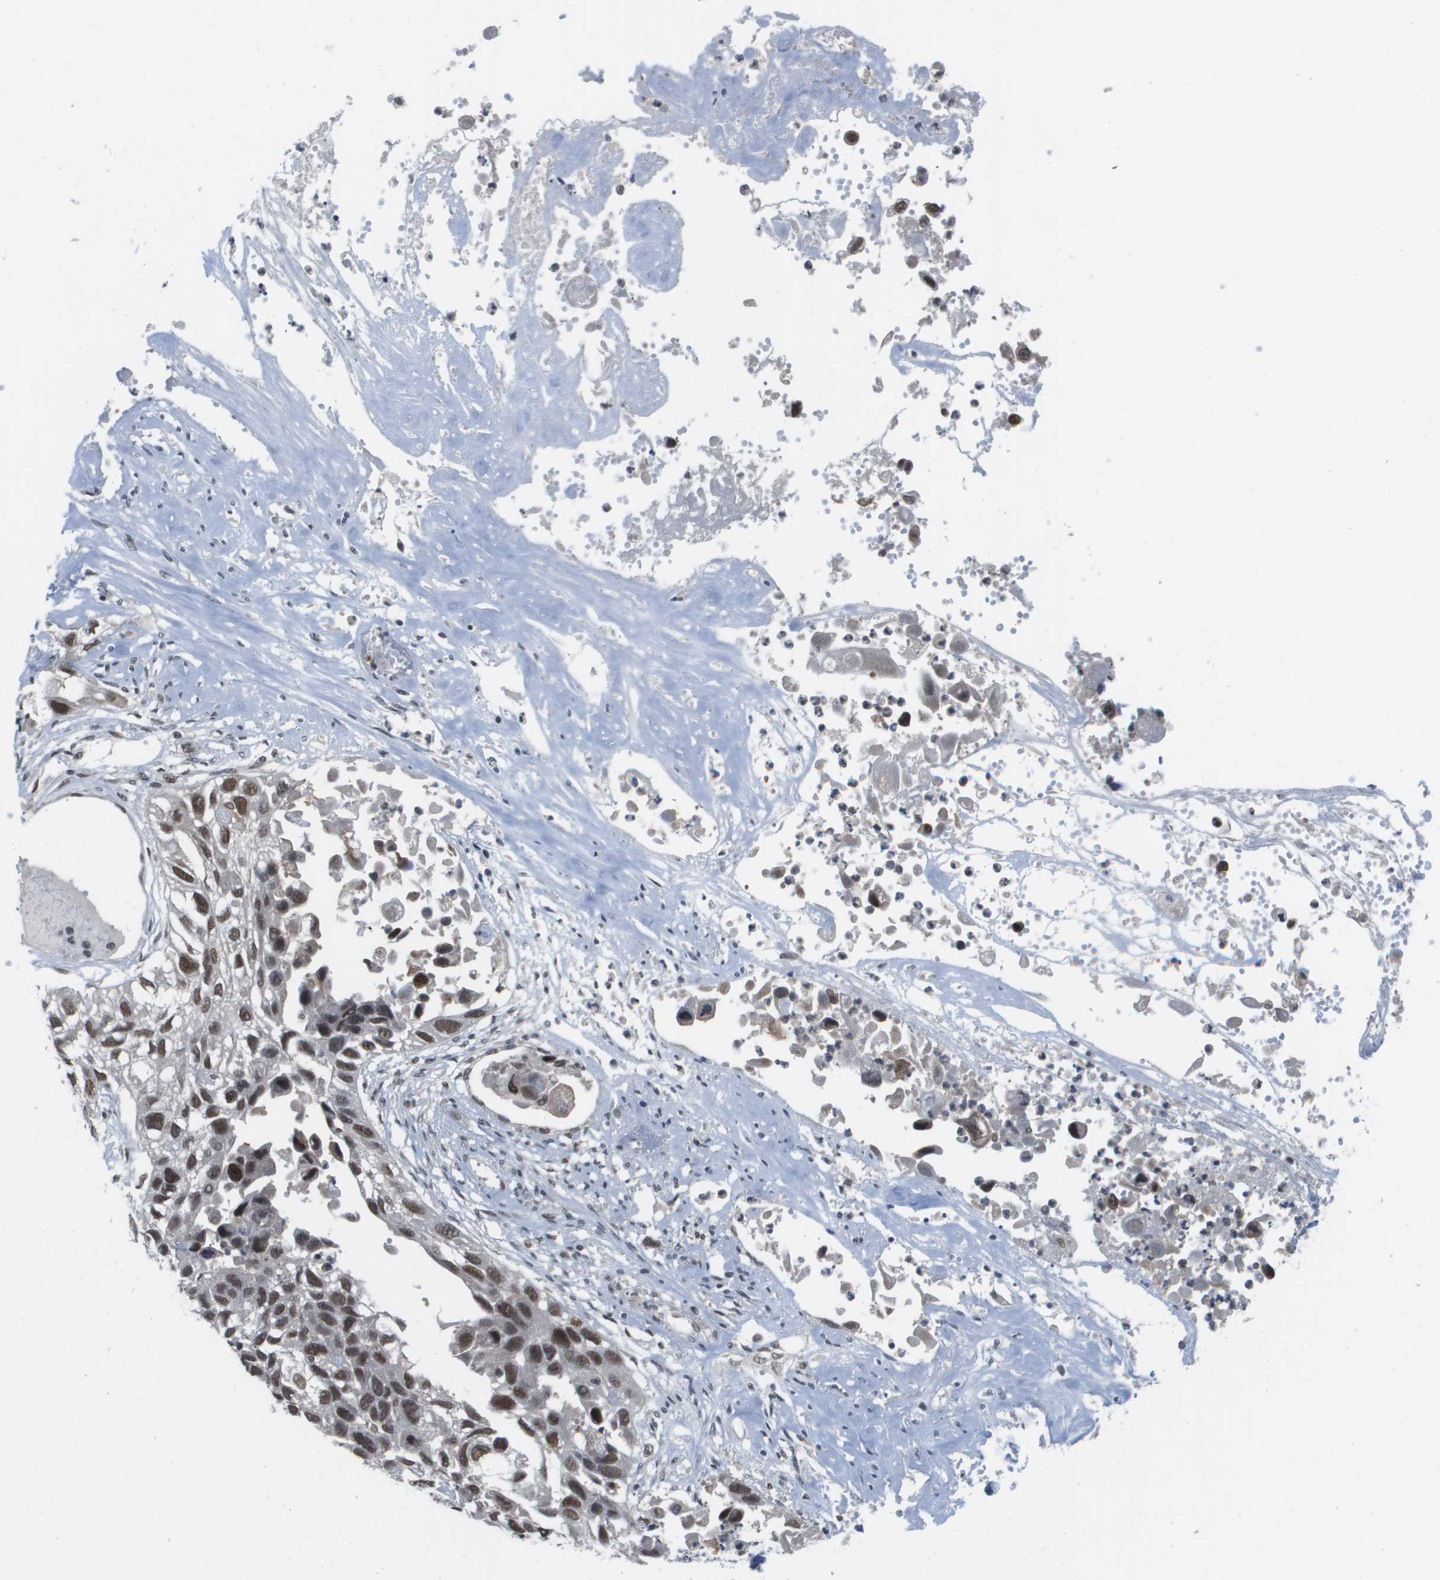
{"staining": {"intensity": "moderate", "quantity": ">75%", "location": "nuclear"}, "tissue": "lung cancer", "cell_type": "Tumor cells", "image_type": "cancer", "snomed": [{"axis": "morphology", "description": "Squamous cell carcinoma, NOS"}, {"axis": "topography", "description": "Lung"}], "caption": "Immunohistochemical staining of human lung squamous cell carcinoma reveals medium levels of moderate nuclear expression in approximately >75% of tumor cells.", "gene": "ISY1", "patient": {"sex": "male", "age": 71}}